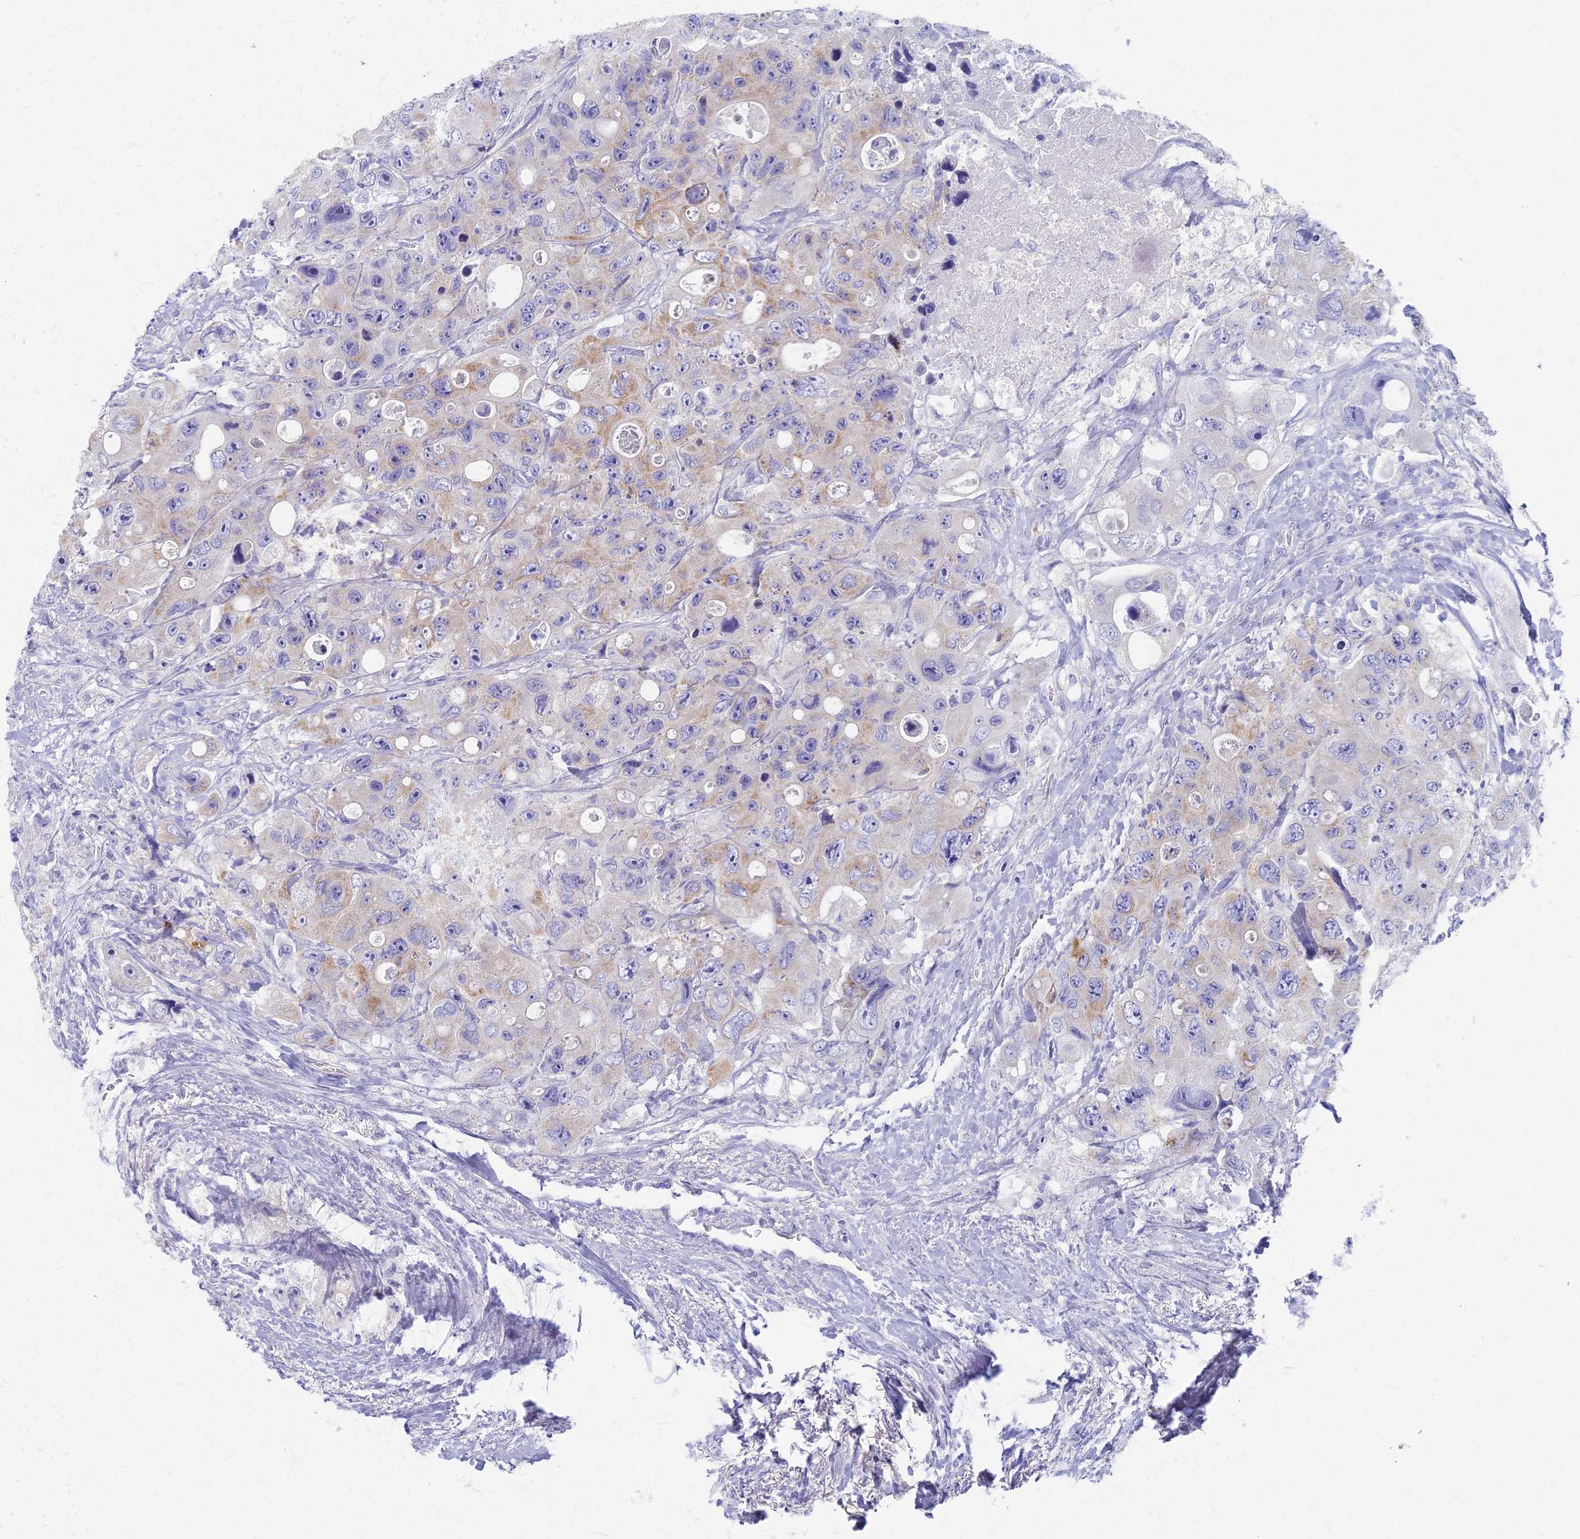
{"staining": {"intensity": "moderate", "quantity": "<25%", "location": "cytoplasmic/membranous"}, "tissue": "colorectal cancer", "cell_type": "Tumor cells", "image_type": "cancer", "snomed": [{"axis": "morphology", "description": "Adenocarcinoma, NOS"}, {"axis": "topography", "description": "Colon"}], "caption": "Immunohistochemistry (IHC) photomicrograph of human colorectal cancer (adenocarcinoma) stained for a protein (brown), which displays low levels of moderate cytoplasmic/membranous positivity in about <25% of tumor cells.", "gene": "AP4E1", "patient": {"sex": "female", "age": 46}}